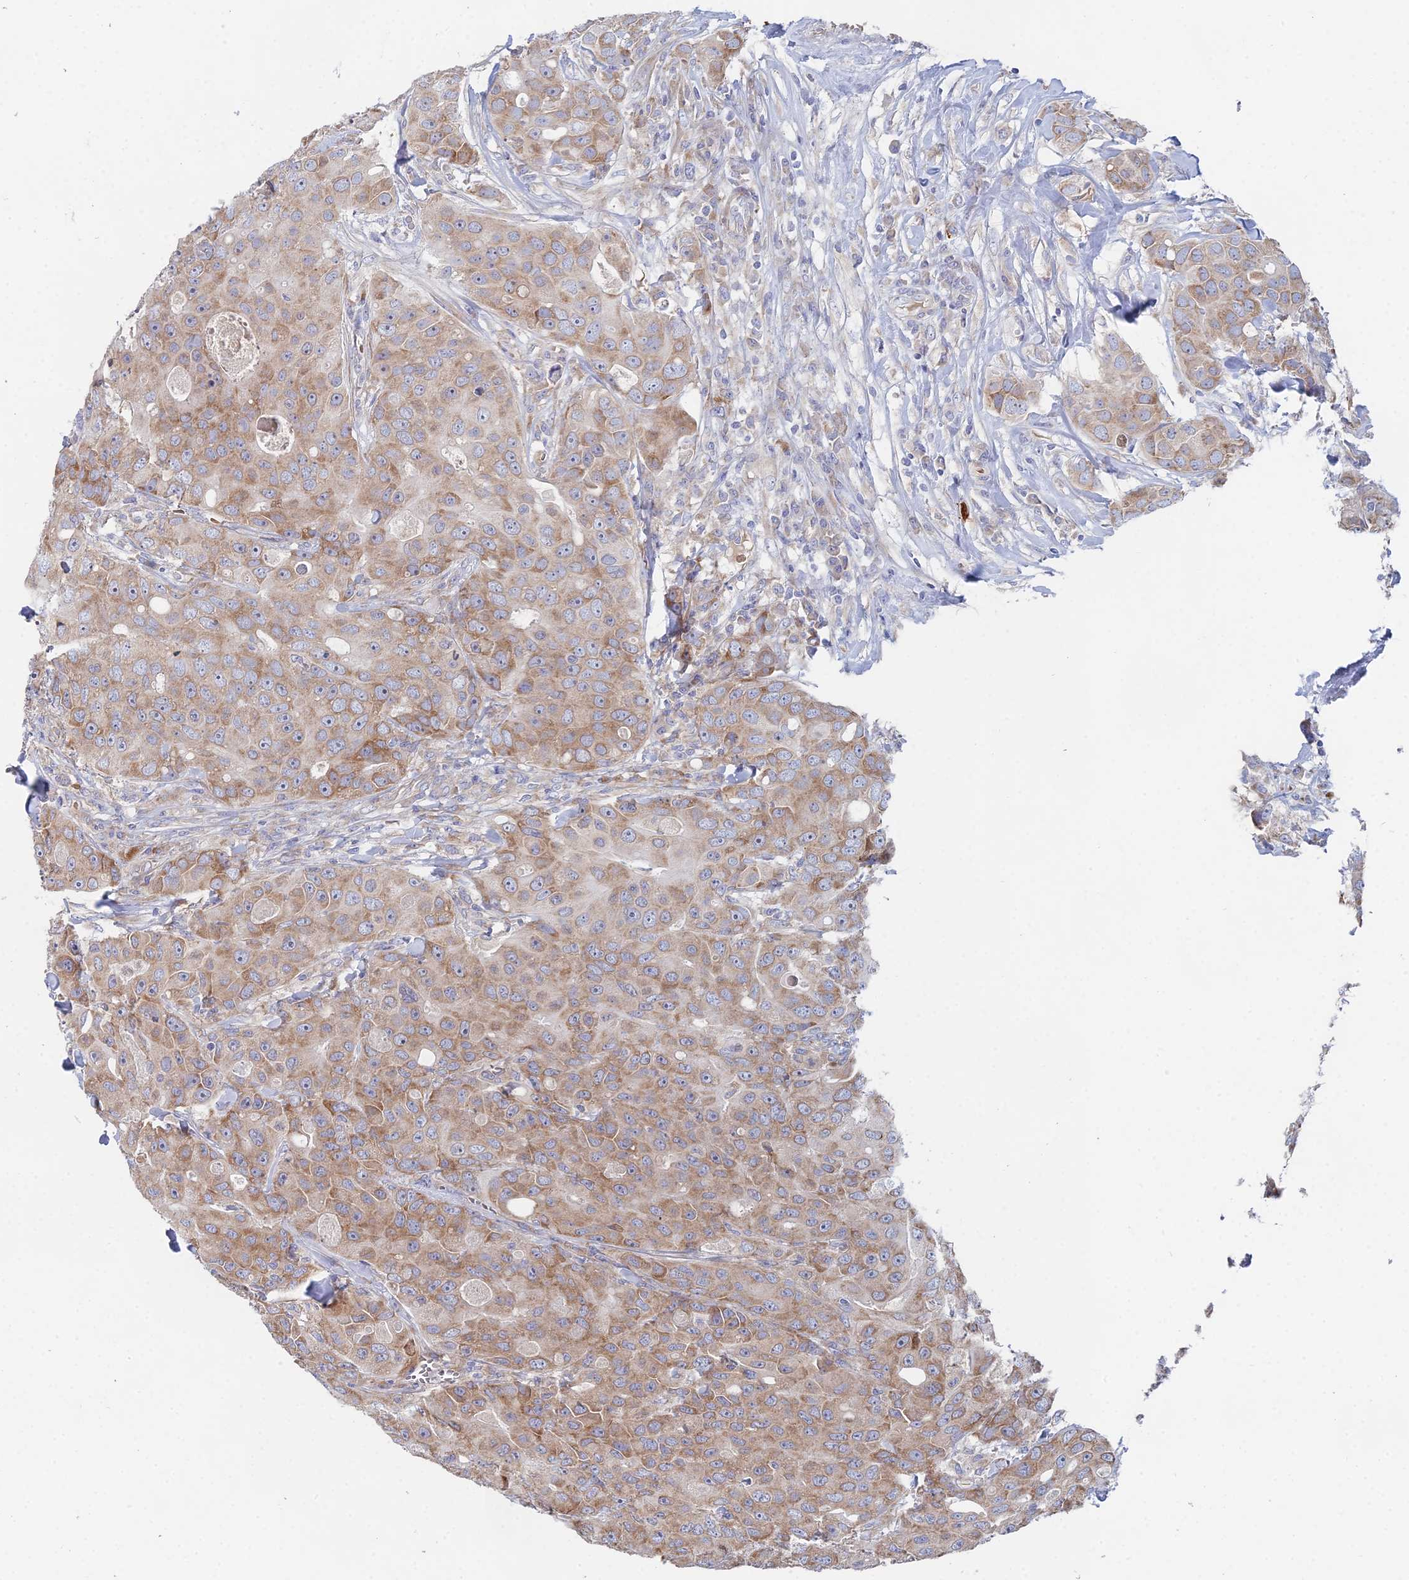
{"staining": {"intensity": "moderate", "quantity": "25%-75%", "location": "cytoplasmic/membranous"}, "tissue": "breast cancer", "cell_type": "Tumor cells", "image_type": "cancer", "snomed": [{"axis": "morphology", "description": "Duct carcinoma"}, {"axis": "topography", "description": "Breast"}], "caption": "Moderate cytoplasmic/membranous staining is seen in approximately 25%-75% of tumor cells in breast cancer.", "gene": "ELOF1", "patient": {"sex": "female", "age": 43}}